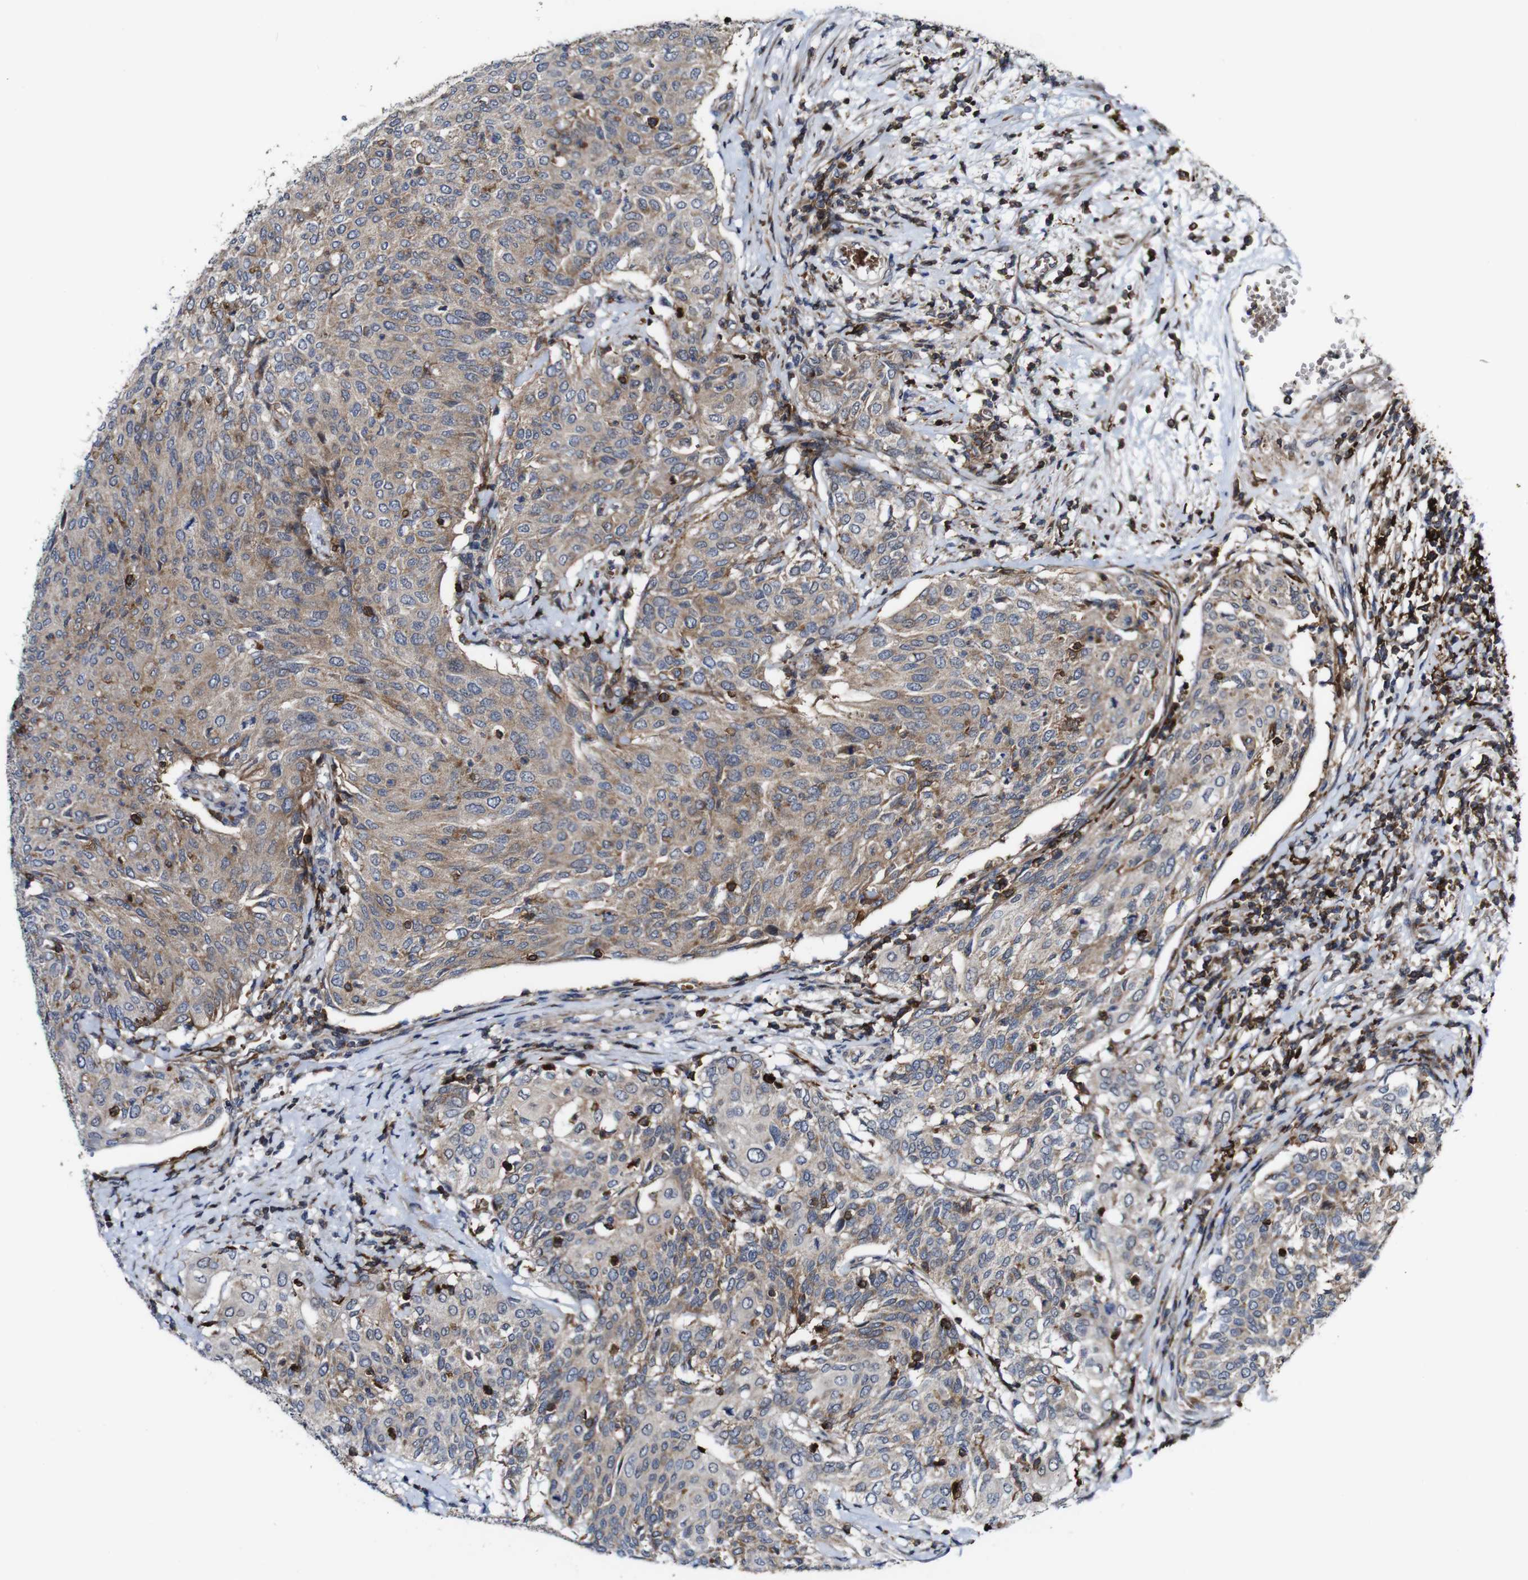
{"staining": {"intensity": "weak", "quantity": ">75%", "location": "cytoplasmic/membranous"}, "tissue": "urothelial cancer", "cell_type": "Tumor cells", "image_type": "cancer", "snomed": [{"axis": "morphology", "description": "Urothelial carcinoma, Low grade"}, {"axis": "topography", "description": "Urinary bladder"}], "caption": "A brown stain labels weak cytoplasmic/membranous positivity of a protein in human low-grade urothelial carcinoma tumor cells. The staining is performed using DAB brown chromogen to label protein expression. The nuclei are counter-stained blue using hematoxylin.", "gene": "JAK2", "patient": {"sex": "female", "age": 79}}